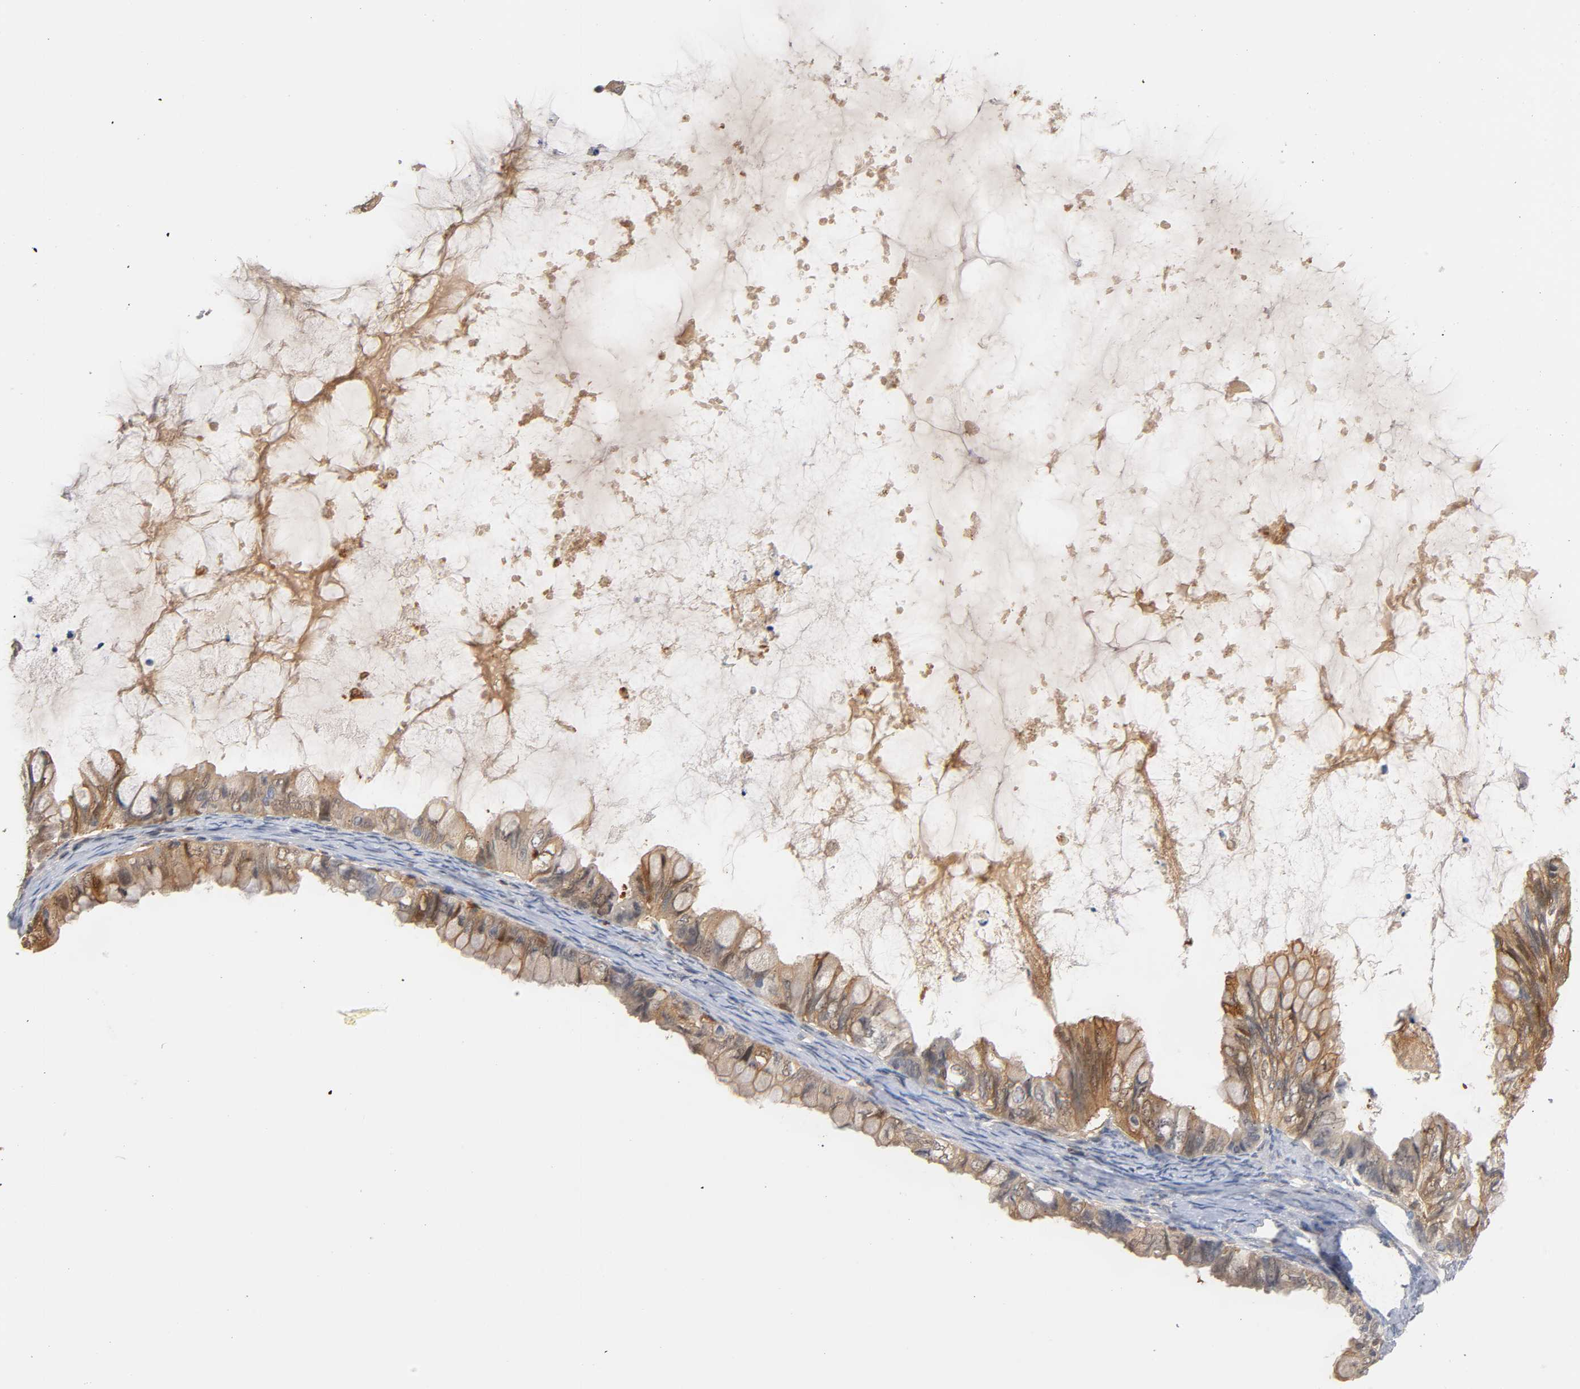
{"staining": {"intensity": "moderate", "quantity": "25%-75%", "location": "cytoplasmic/membranous"}, "tissue": "ovarian cancer", "cell_type": "Tumor cells", "image_type": "cancer", "snomed": [{"axis": "morphology", "description": "Cystadenocarcinoma, mucinous, NOS"}, {"axis": "topography", "description": "Ovary"}], "caption": "A brown stain labels moderate cytoplasmic/membranous expression of a protein in human ovarian mucinous cystadenocarcinoma tumor cells.", "gene": "IL18", "patient": {"sex": "female", "age": 80}}